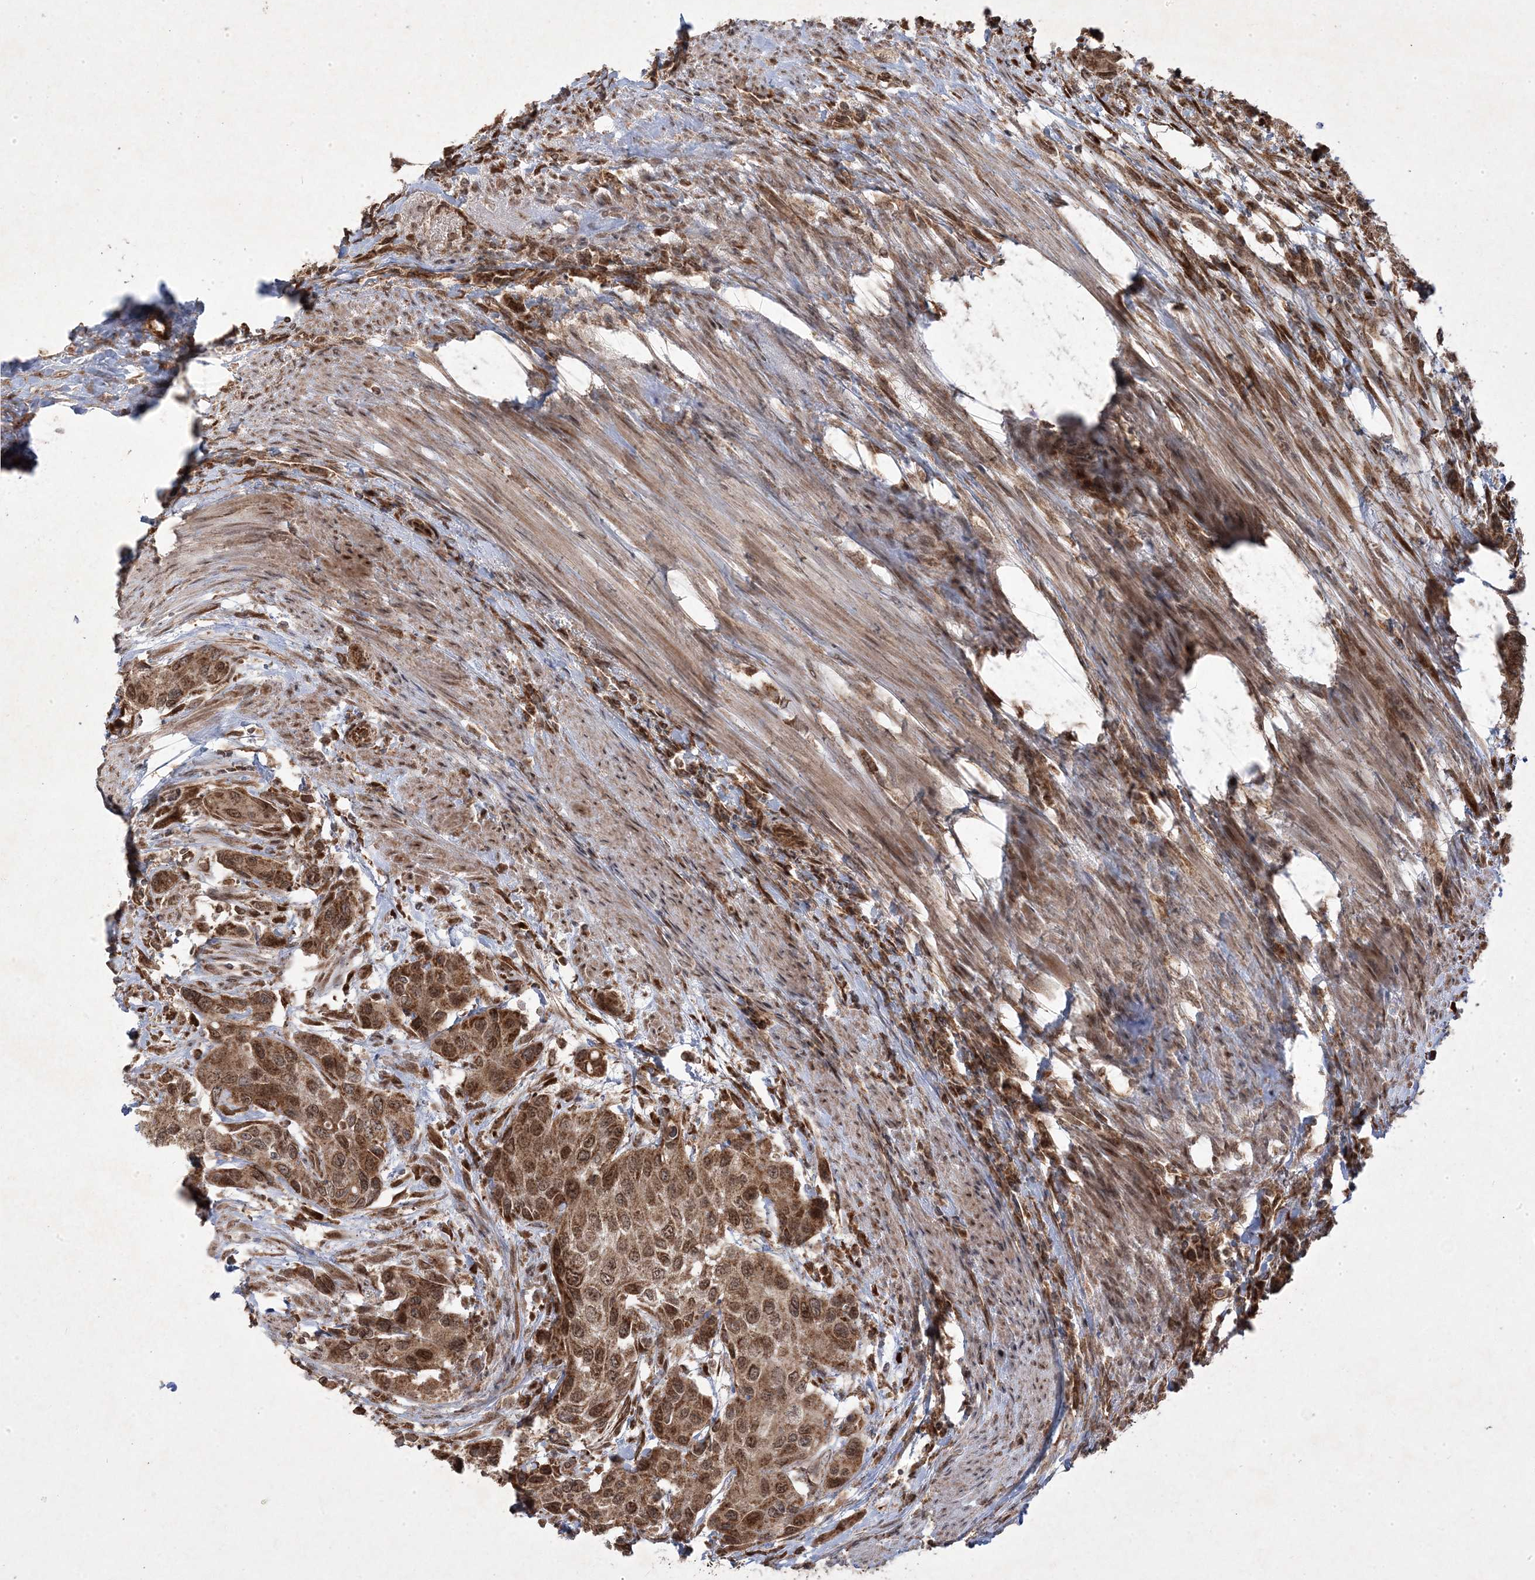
{"staining": {"intensity": "moderate", "quantity": ">75%", "location": "cytoplasmic/membranous,nuclear"}, "tissue": "urothelial cancer", "cell_type": "Tumor cells", "image_type": "cancer", "snomed": [{"axis": "morphology", "description": "Normal tissue, NOS"}, {"axis": "morphology", "description": "Urothelial carcinoma, High grade"}, {"axis": "topography", "description": "Vascular tissue"}, {"axis": "topography", "description": "Urinary bladder"}], "caption": "High-grade urothelial carcinoma tissue exhibits moderate cytoplasmic/membranous and nuclear positivity in about >75% of tumor cells, visualized by immunohistochemistry.", "gene": "PLEKHM2", "patient": {"sex": "female", "age": 56}}